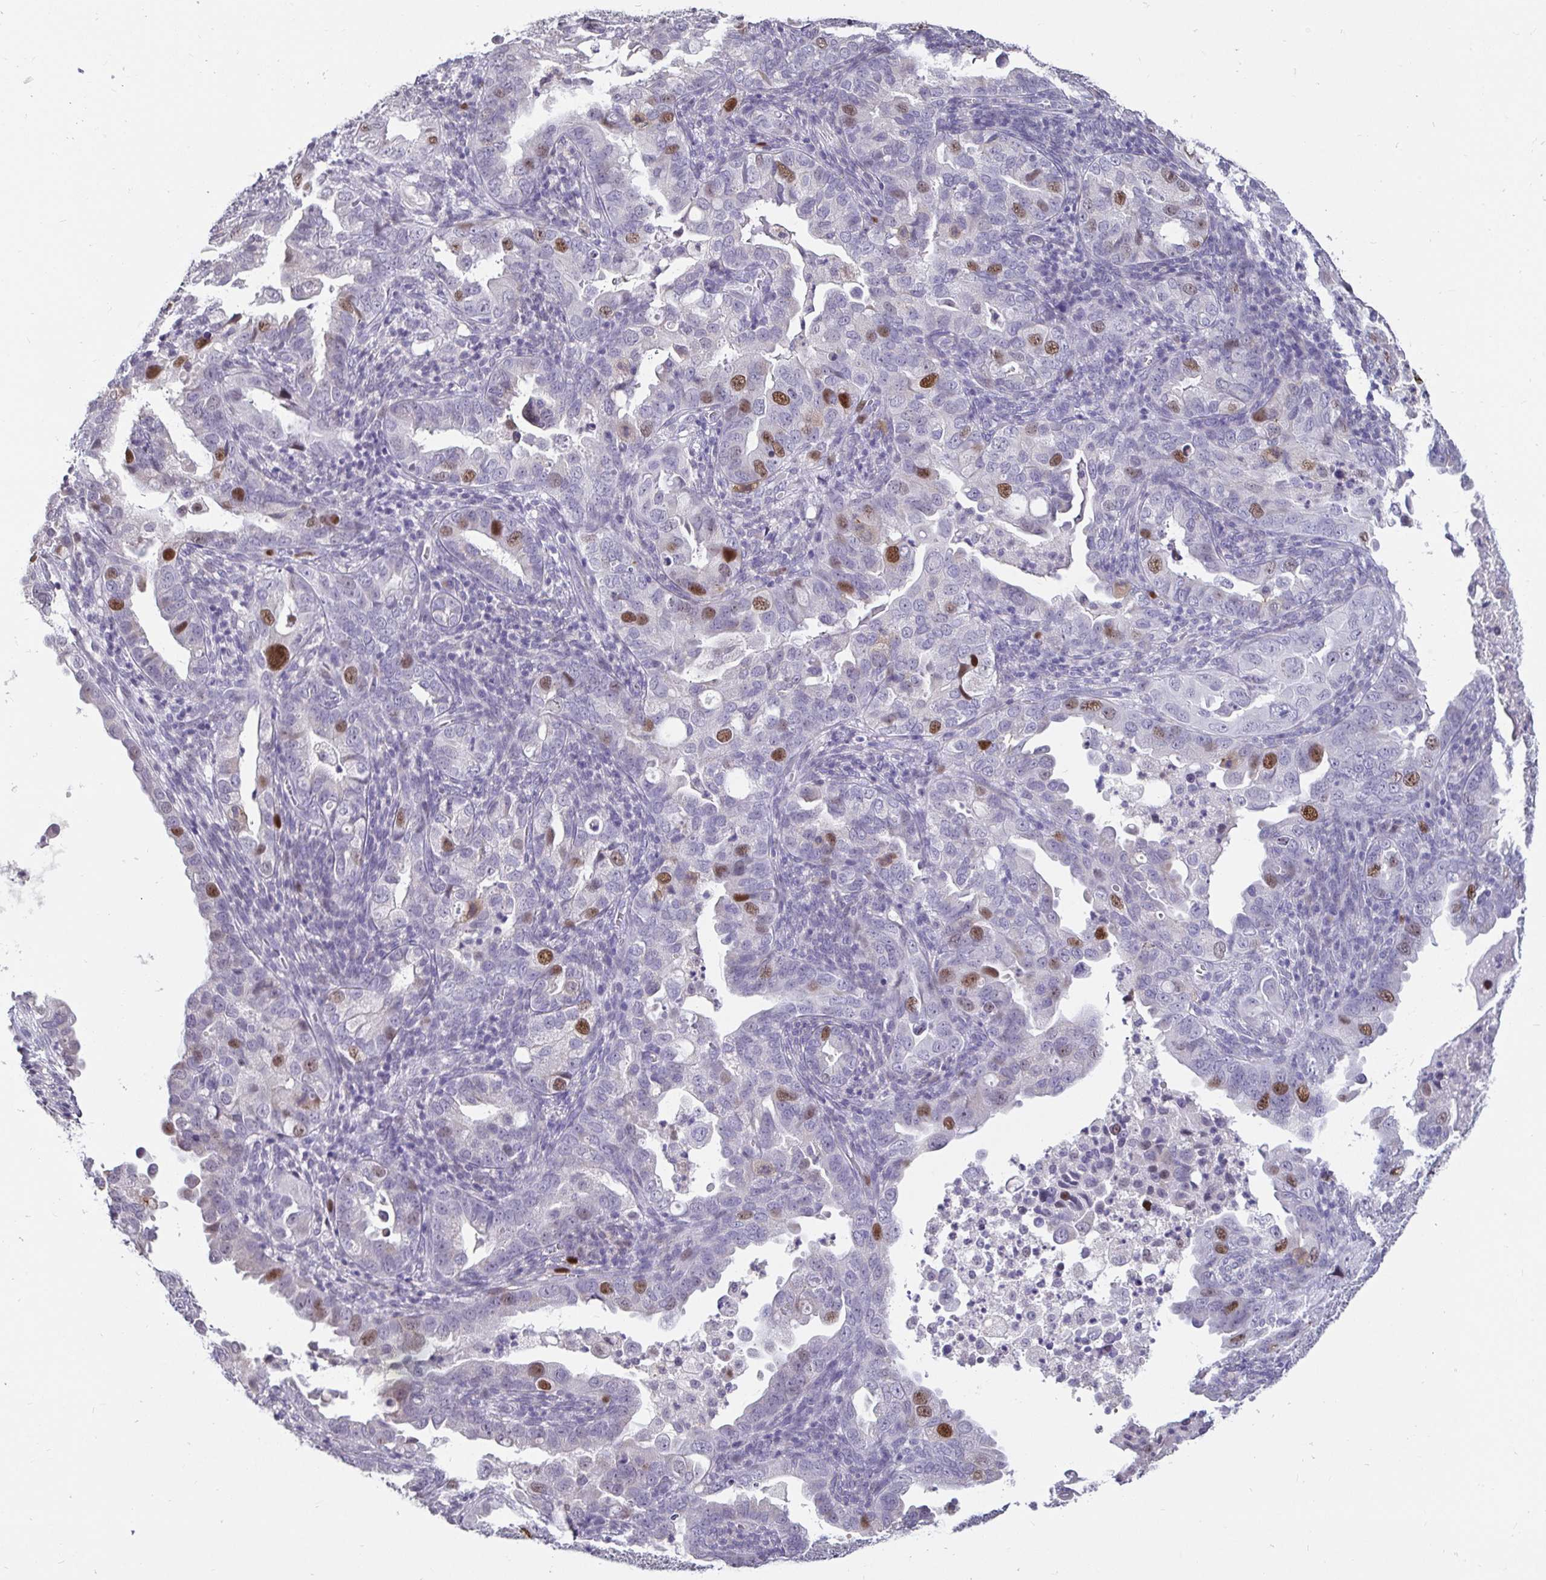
{"staining": {"intensity": "strong", "quantity": "<25%", "location": "nuclear"}, "tissue": "endometrial cancer", "cell_type": "Tumor cells", "image_type": "cancer", "snomed": [{"axis": "morphology", "description": "Adenocarcinoma, NOS"}, {"axis": "topography", "description": "Endometrium"}], "caption": "Protein staining shows strong nuclear positivity in about <25% of tumor cells in endometrial cancer.", "gene": "ANLN", "patient": {"sex": "female", "age": 57}}